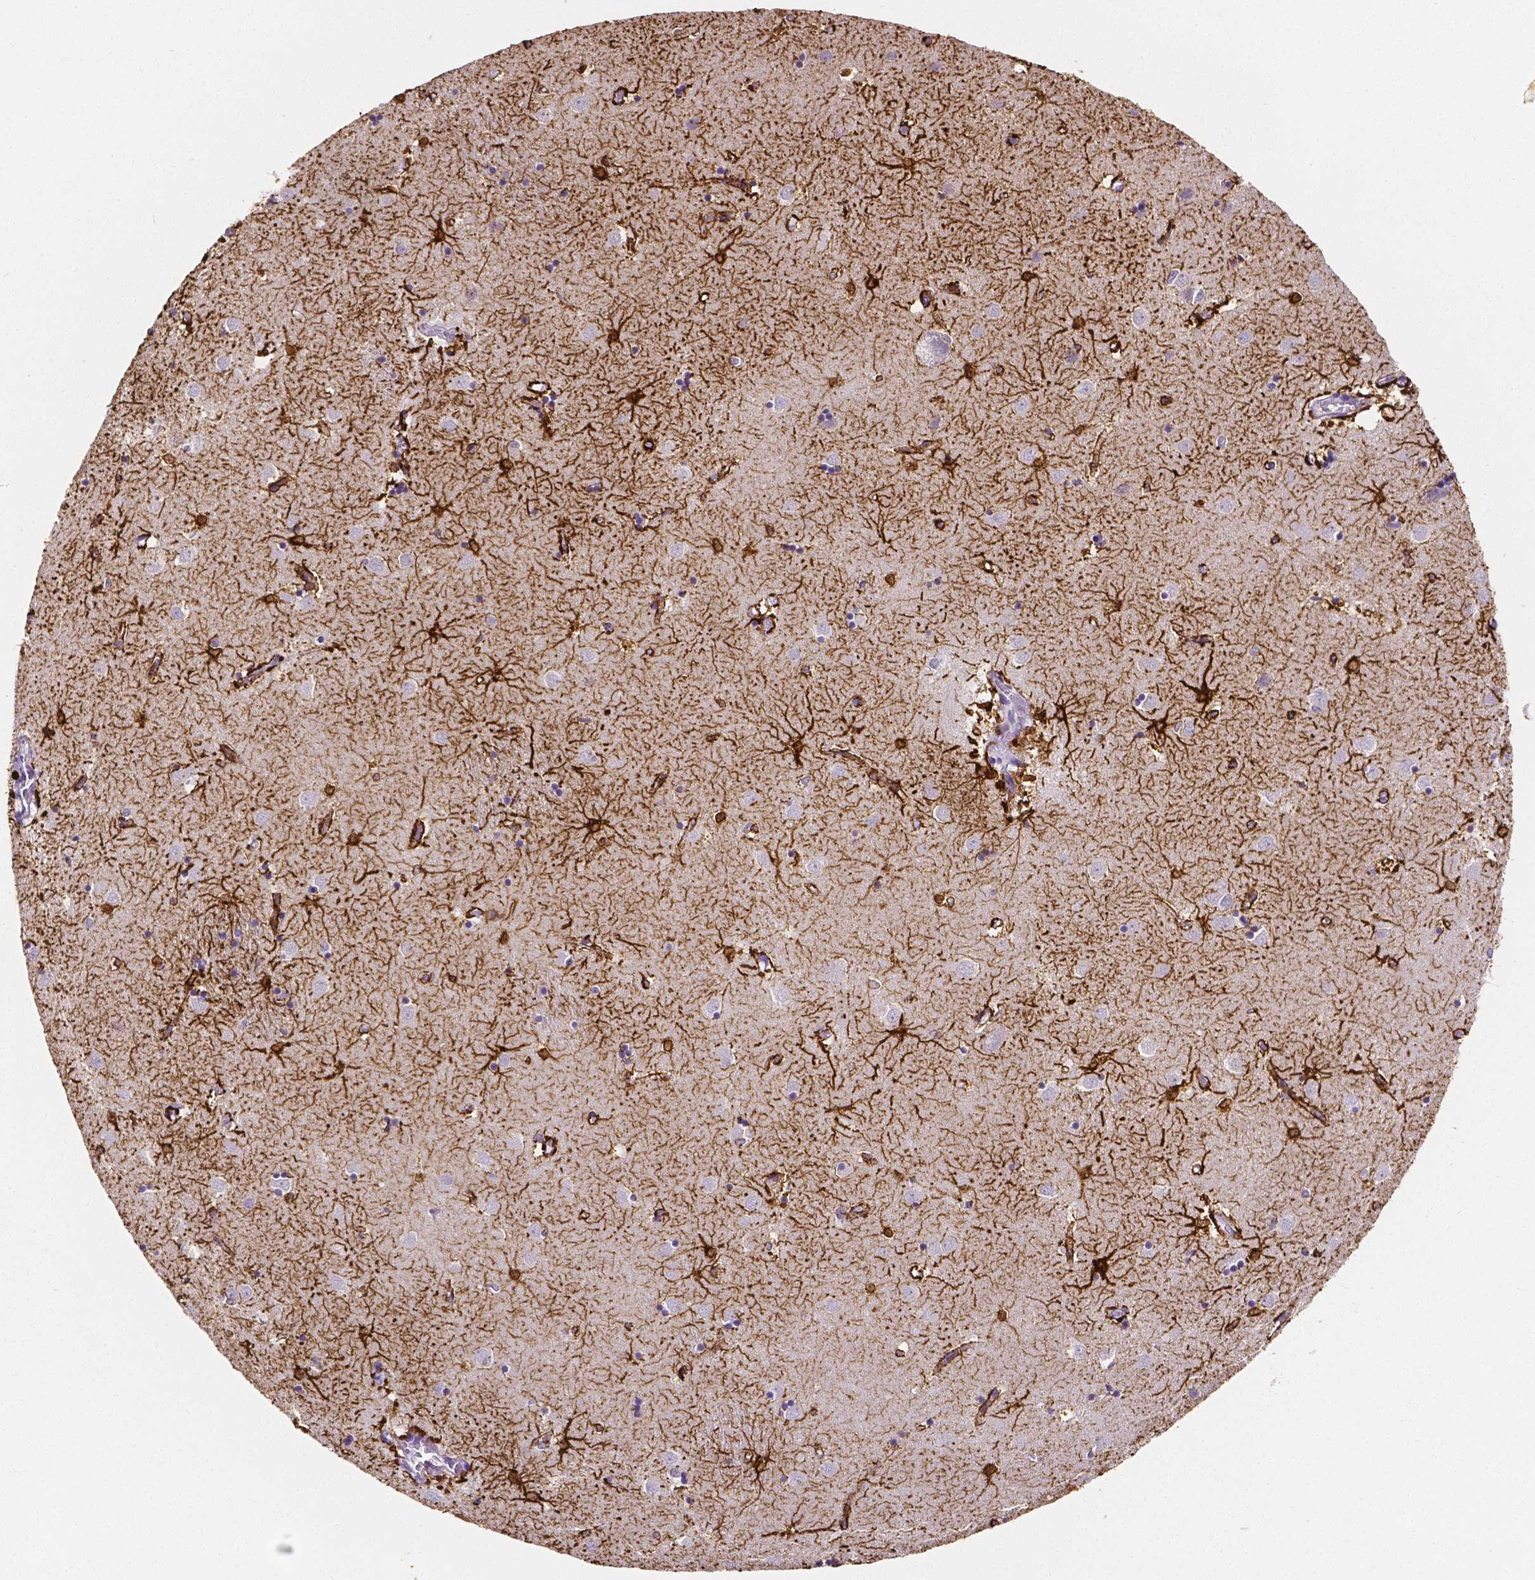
{"staining": {"intensity": "strong", "quantity": "25%-75%", "location": "cytoplasmic/membranous"}, "tissue": "caudate", "cell_type": "Glial cells", "image_type": "normal", "snomed": [{"axis": "morphology", "description": "Normal tissue, NOS"}, {"axis": "topography", "description": "Lateral ventricle wall"}], "caption": "A brown stain labels strong cytoplasmic/membranous expression of a protein in glial cells of normal human caudate. The staining was performed using DAB (3,3'-diaminobenzidine), with brown indicating positive protein expression. Nuclei are stained blue with hematoxylin.", "gene": "SLC22A2", "patient": {"sex": "male", "age": 54}}